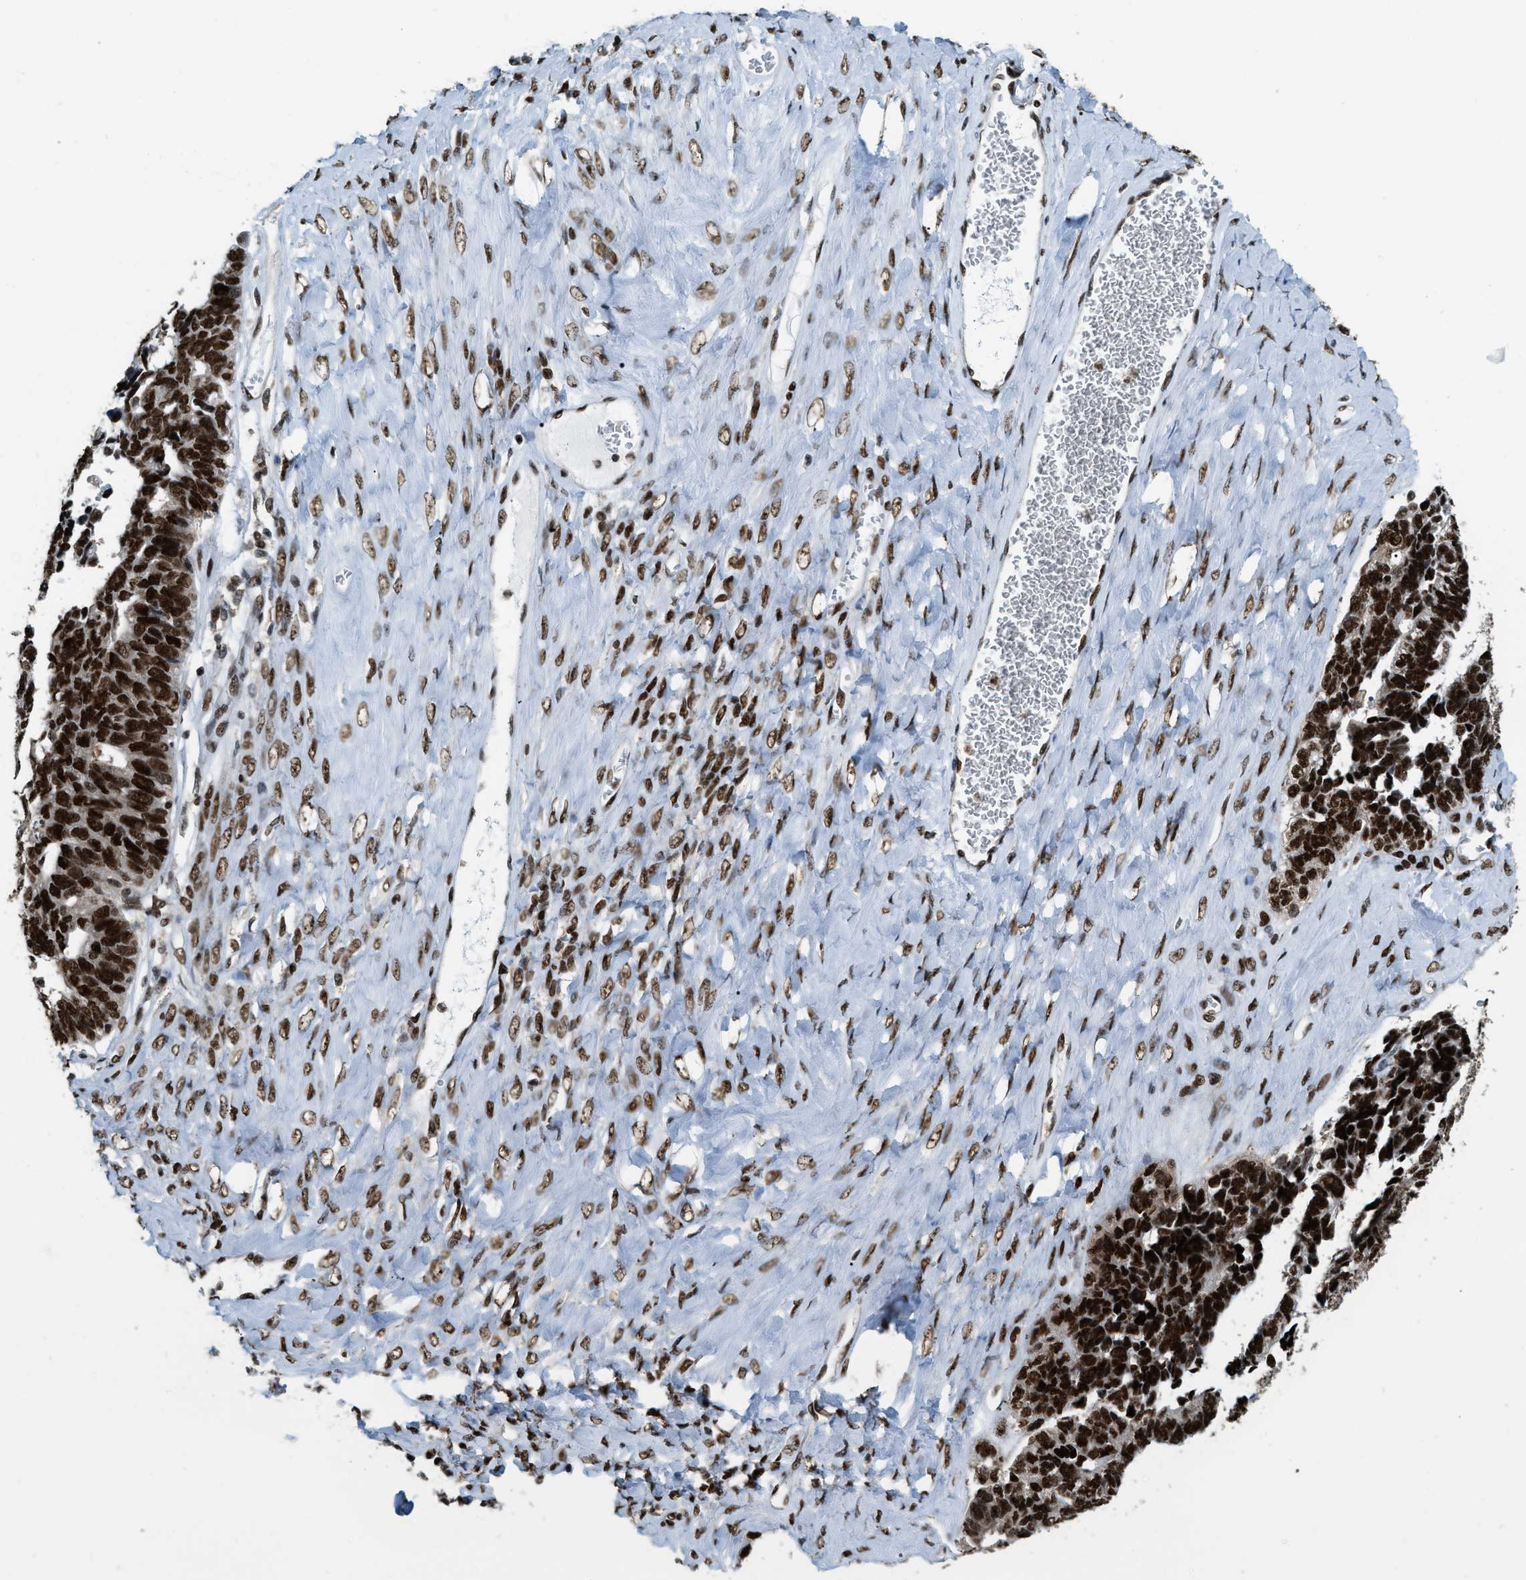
{"staining": {"intensity": "strong", "quantity": ">75%", "location": "nuclear"}, "tissue": "ovarian cancer", "cell_type": "Tumor cells", "image_type": "cancer", "snomed": [{"axis": "morphology", "description": "Cystadenocarcinoma, serous, NOS"}, {"axis": "topography", "description": "Ovary"}], "caption": "DAB (3,3'-diaminobenzidine) immunohistochemical staining of serous cystadenocarcinoma (ovarian) exhibits strong nuclear protein expression in approximately >75% of tumor cells.", "gene": "NUMA1", "patient": {"sex": "female", "age": 79}}